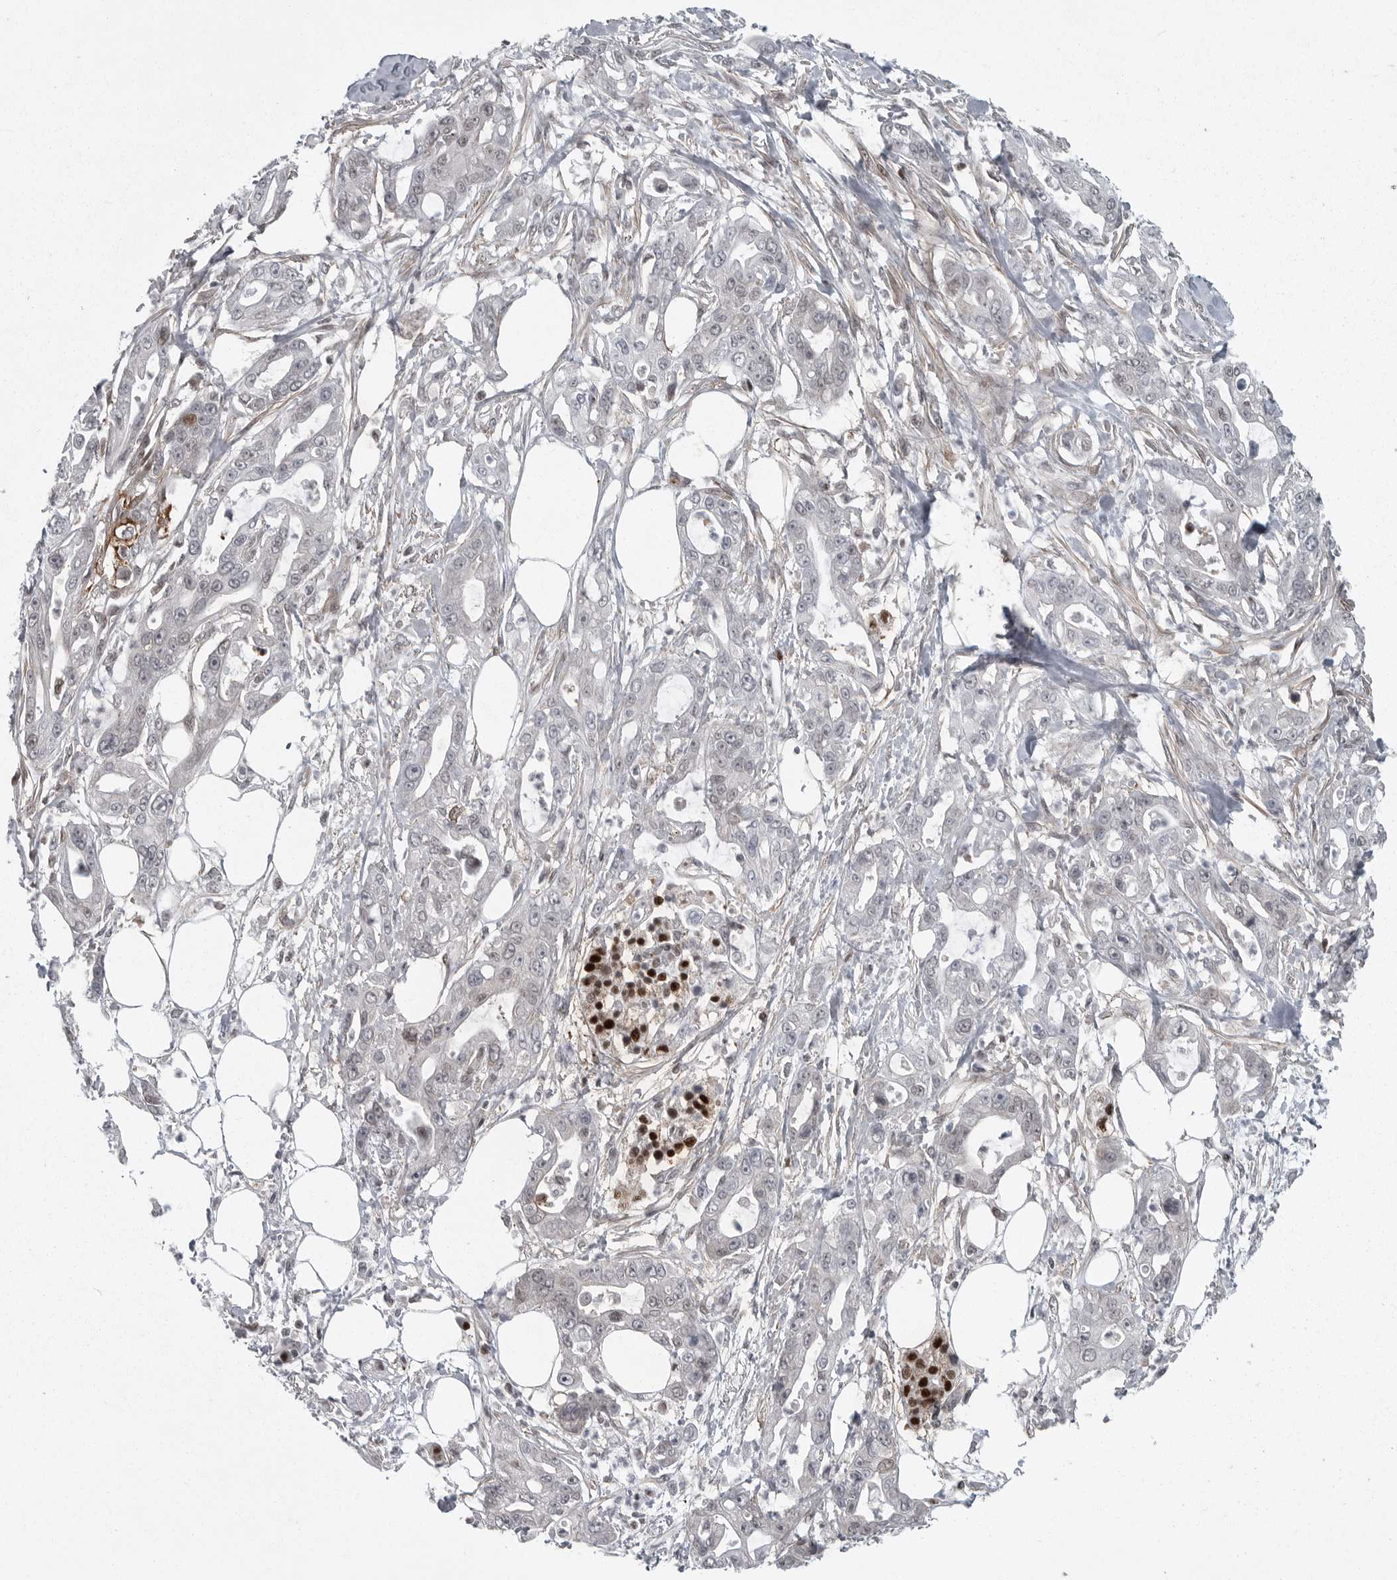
{"staining": {"intensity": "negative", "quantity": "none", "location": "none"}, "tissue": "pancreatic cancer", "cell_type": "Tumor cells", "image_type": "cancer", "snomed": [{"axis": "morphology", "description": "Adenocarcinoma, NOS"}, {"axis": "topography", "description": "Pancreas"}], "caption": "An immunohistochemistry (IHC) image of adenocarcinoma (pancreatic) is shown. There is no staining in tumor cells of adenocarcinoma (pancreatic). Nuclei are stained in blue.", "gene": "HMGN3", "patient": {"sex": "male", "age": 68}}